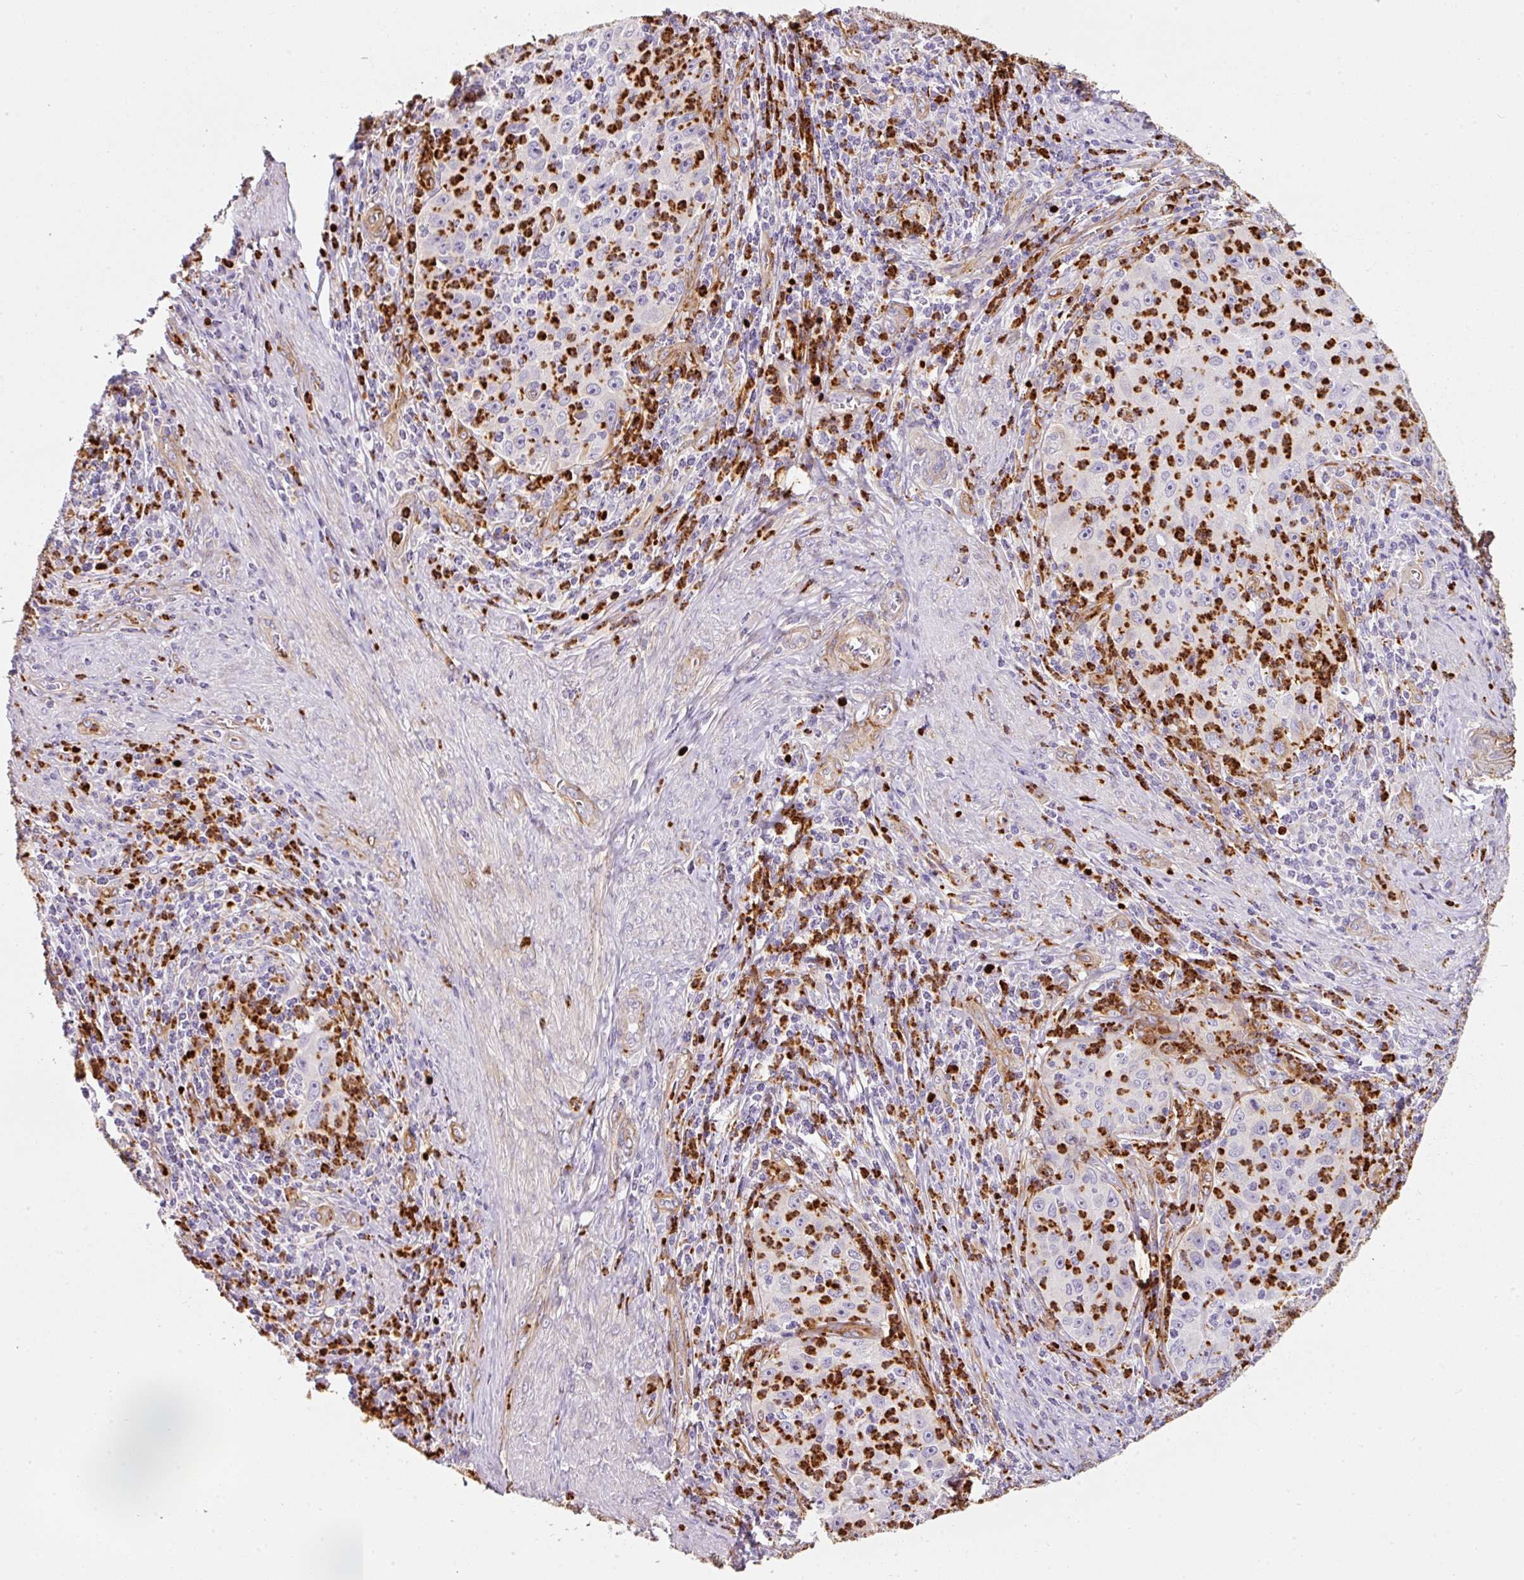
{"staining": {"intensity": "negative", "quantity": "none", "location": "none"}, "tissue": "cervical cancer", "cell_type": "Tumor cells", "image_type": "cancer", "snomed": [{"axis": "morphology", "description": "Squamous cell carcinoma, NOS"}, {"axis": "topography", "description": "Cervix"}], "caption": "Immunohistochemical staining of cervical cancer shows no significant expression in tumor cells.", "gene": "LOXL4", "patient": {"sex": "female", "age": 30}}